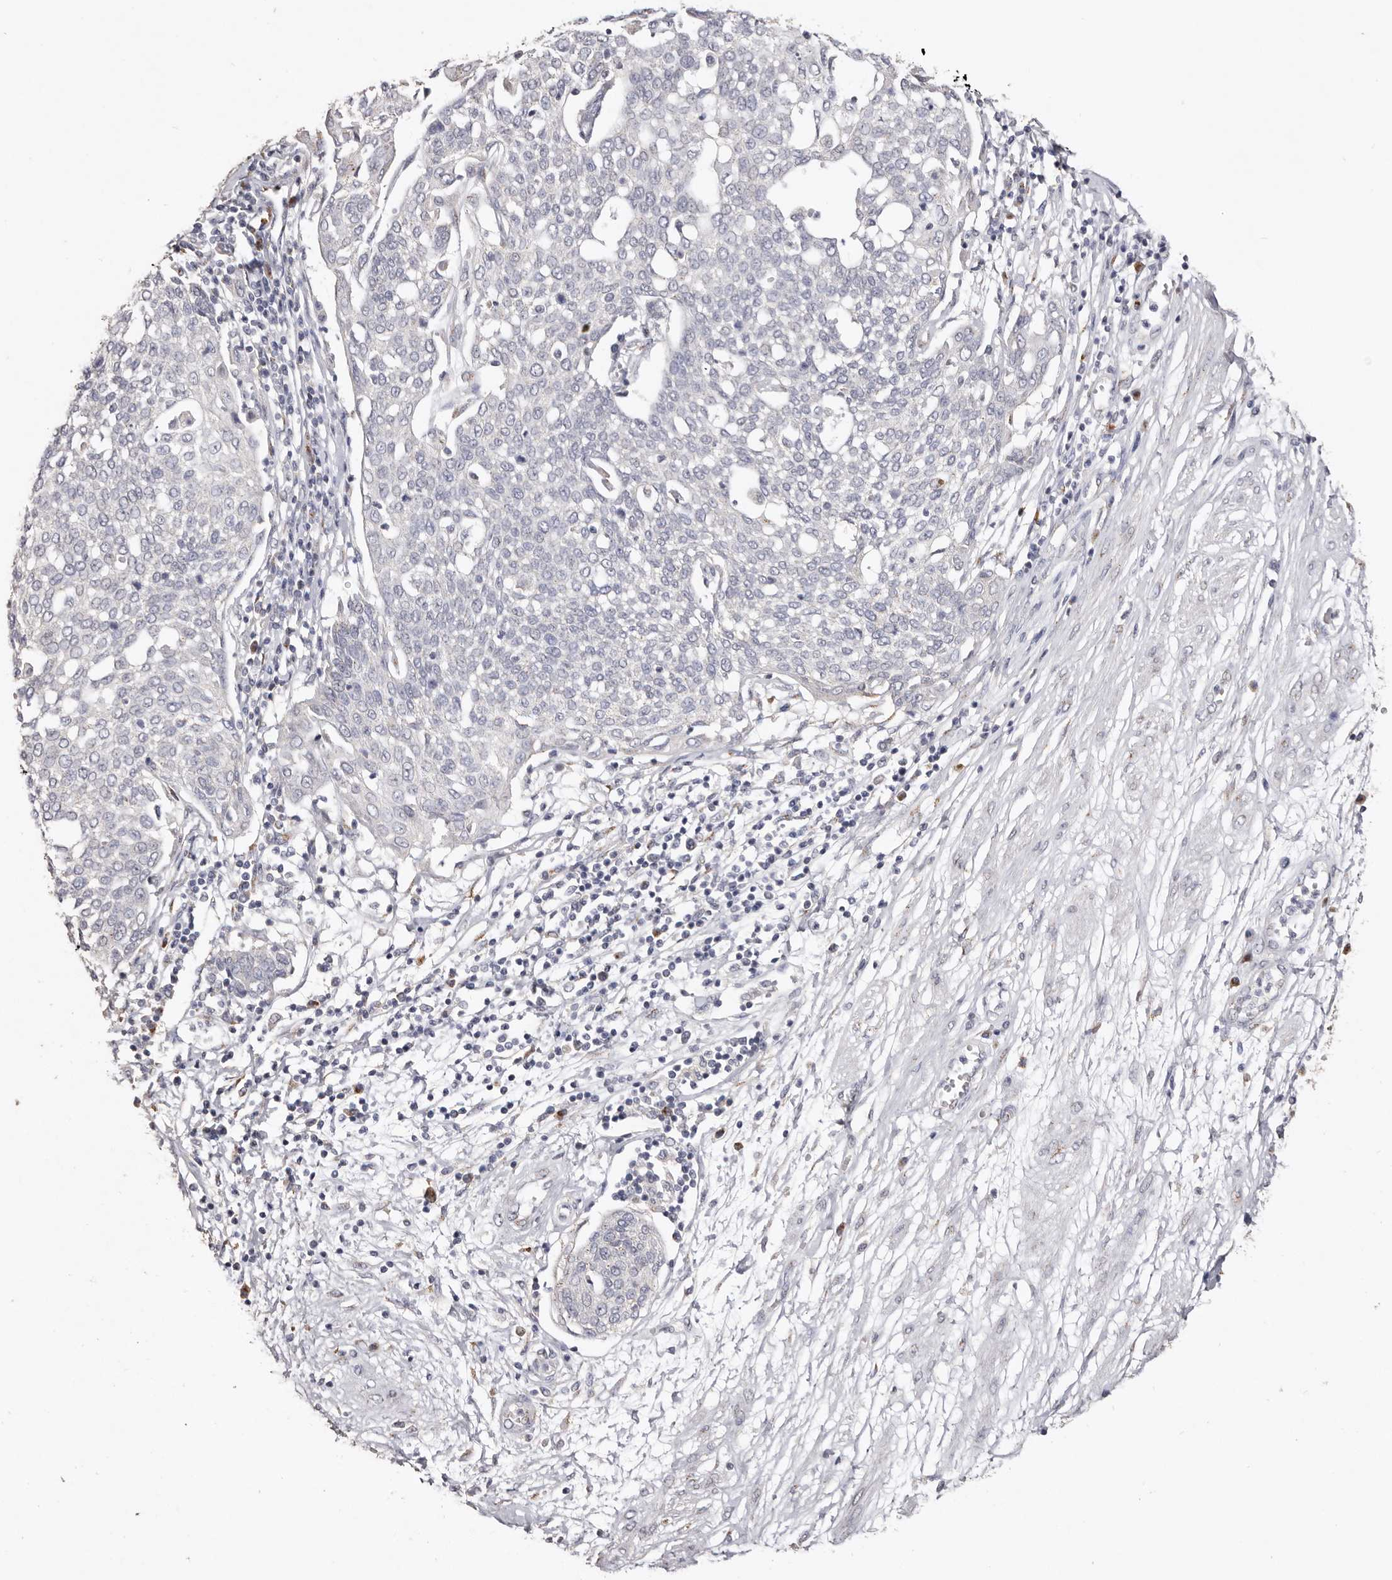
{"staining": {"intensity": "negative", "quantity": "none", "location": "none"}, "tissue": "cervical cancer", "cell_type": "Tumor cells", "image_type": "cancer", "snomed": [{"axis": "morphology", "description": "Squamous cell carcinoma, NOS"}, {"axis": "topography", "description": "Cervix"}], "caption": "High magnification brightfield microscopy of cervical squamous cell carcinoma stained with DAB (3,3'-diaminobenzidine) (brown) and counterstained with hematoxylin (blue): tumor cells show no significant expression.", "gene": "LGALS7B", "patient": {"sex": "female", "age": 34}}